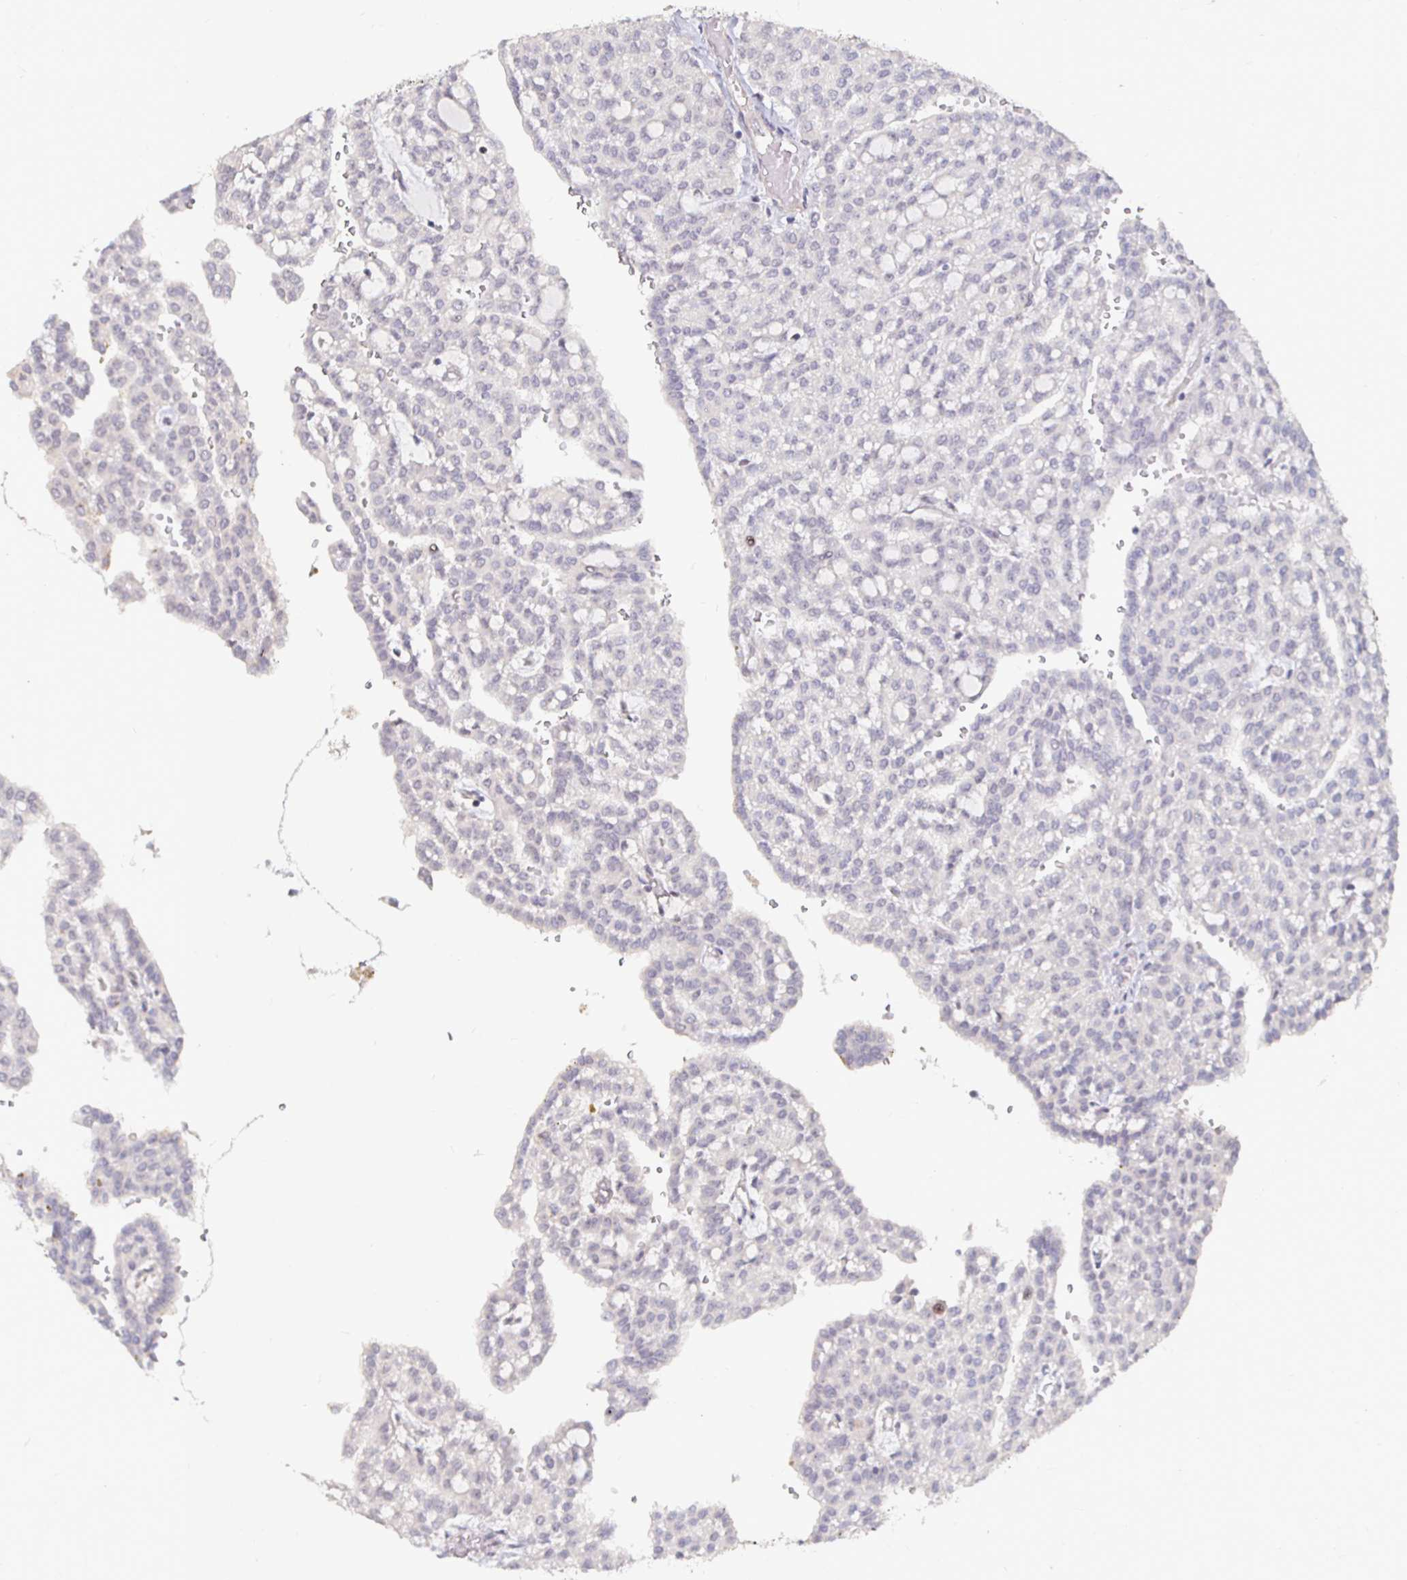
{"staining": {"intensity": "negative", "quantity": "none", "location": "none"}, "tissue": "renal cancer", "cell_type": "Tumor cells", "image_type": "cancer", "snomed": [{"axis": "morphology", "description": "Adenocarcinoma, NOS"}, {"axis": "topography", "description": "Kidney"}], "caption": "Immunohistochemical staining of renal cancer (adenocarcinoma) exhibits no significant staining in tumor cells. (Stains: DAB immunohistochemistry with hematoxylin counter stain, Microscopy: brightfield microscopy at high magnification).", "gene": "CAPN11", "patient": {"sex": "male", "age": 63}}